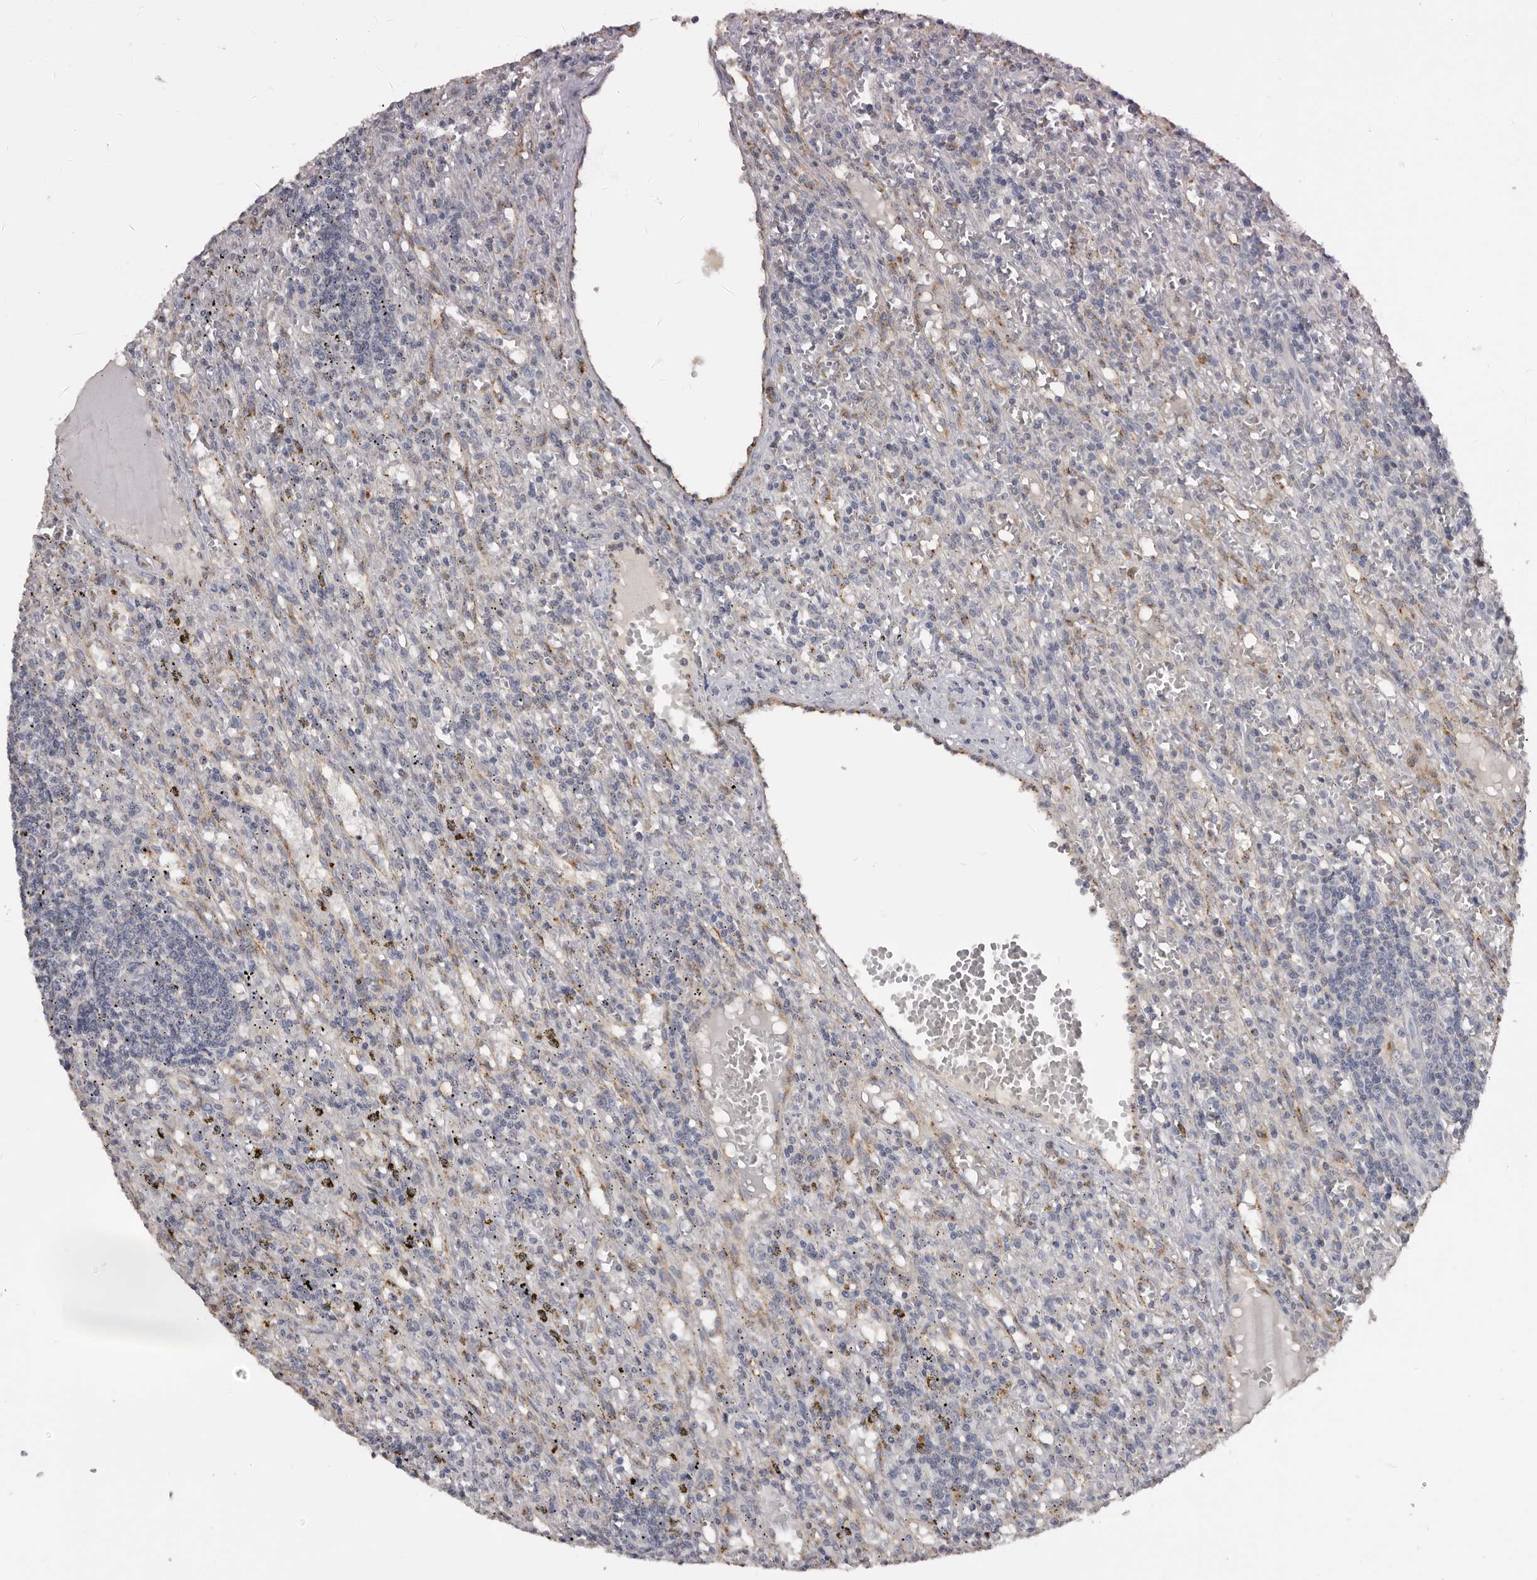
{"staining": {"intensity": "negative", "quantity": "none", "location": "none"}, "tissue": "lymphoma", "cell_type": "Tumor cells", "image_type": "cancer", "snomed": [{"axis": "morphology", "description": "Malignant lymphoma, non-Hodgkin's type, Low grade"}, {"axis": "topography", "description": "Spleen"}], "caption": "Tumor cells show no significant expression in lymphoma.", "gene": "DAP", "patient": {"sex": "male", "age": 76}}